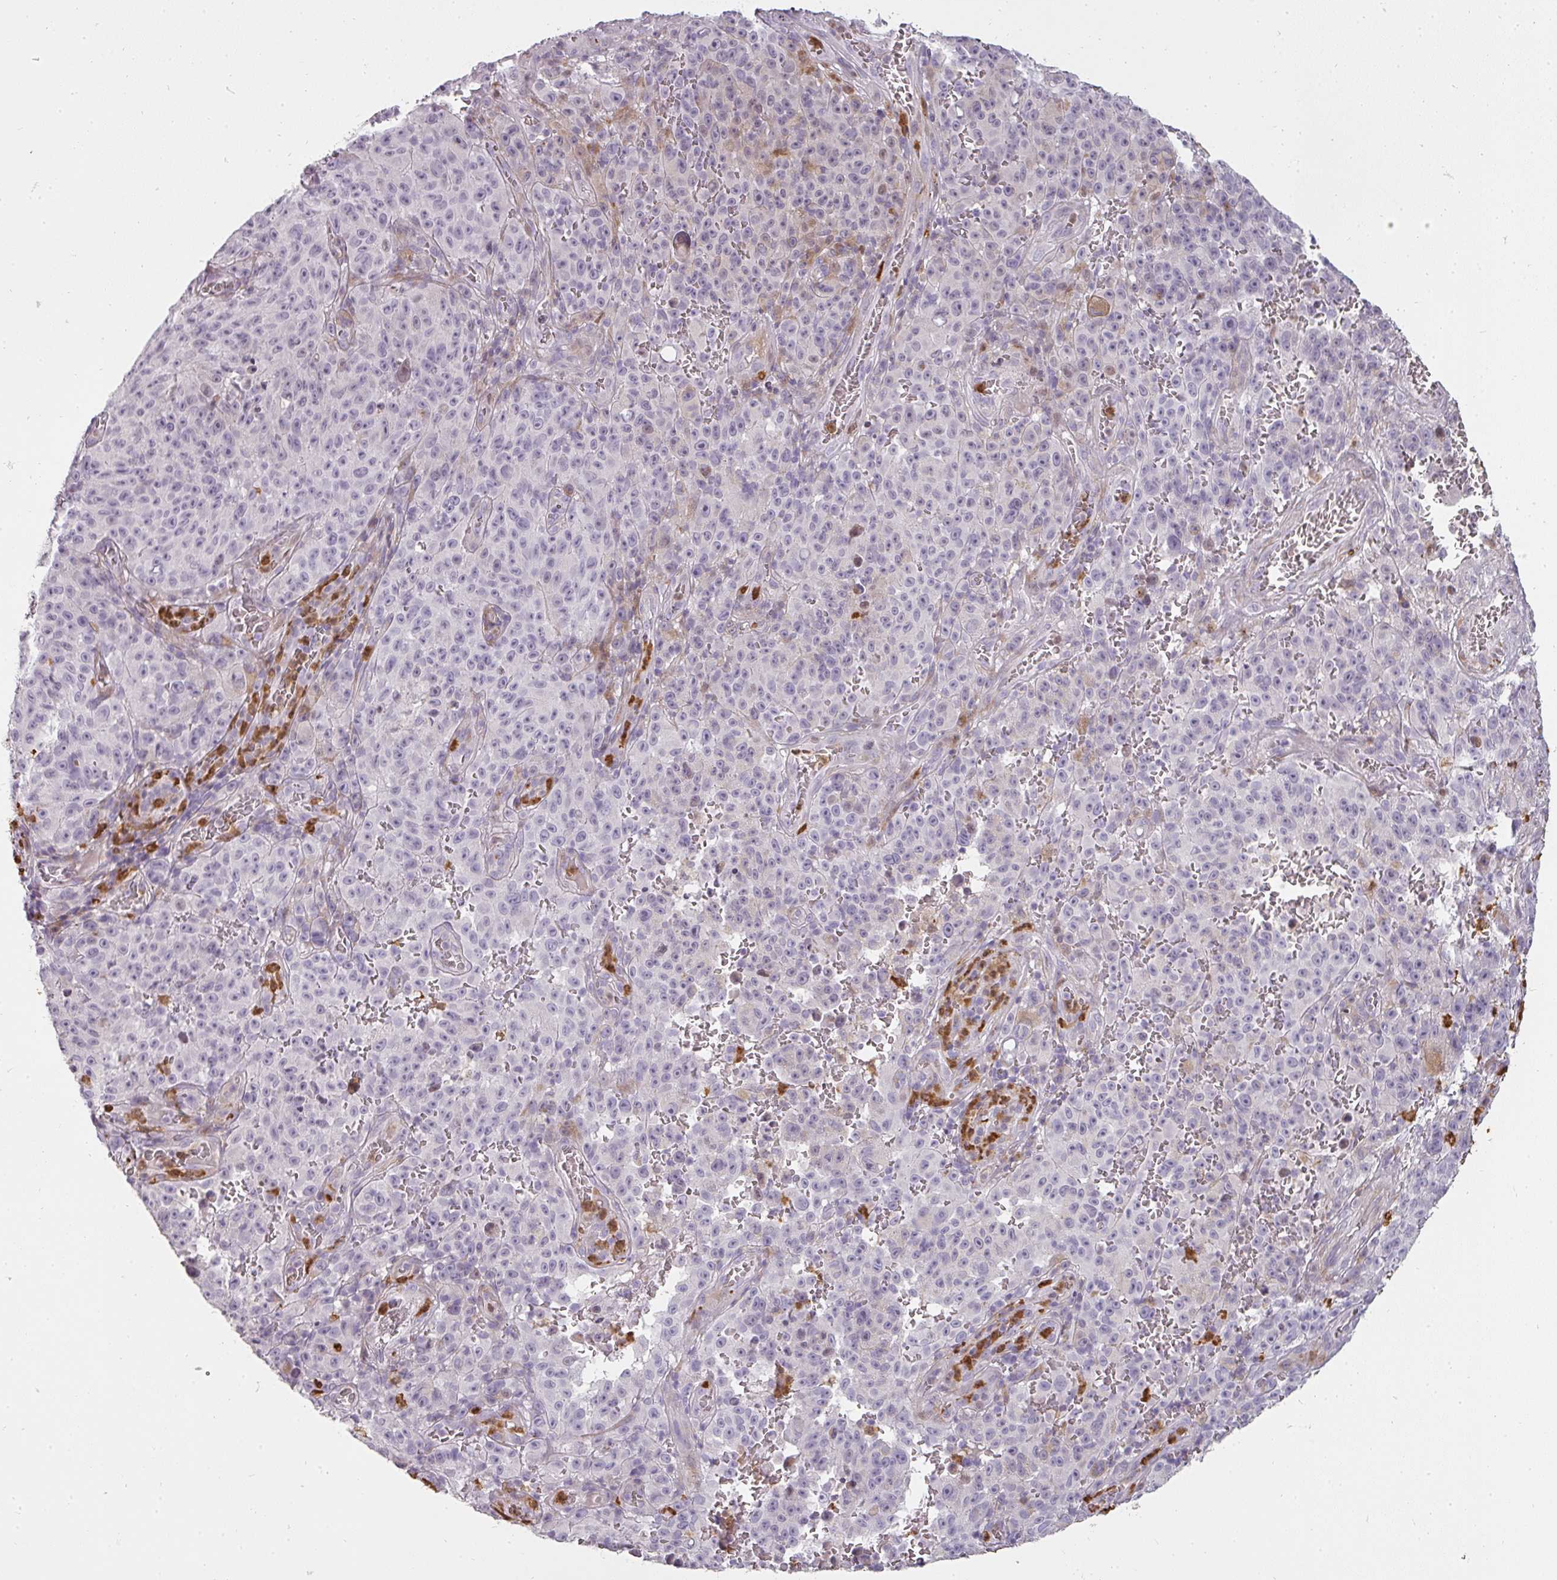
{"staining": {"intensity": "negative", "quantity": "none", "location": "none"}, "tissue": "melanoma", "cell_type": "Tumor cells", "image_type": "cancer", "snomed": [{"axis": "morphology", "description": "Malignant melanoma, NOS"}, {"axis": "topography", "description": "Skin"}], "caption": "Human melanoma stained for a protein using IHC exhibits no expression in tumor cells.", "gene": "BIK", "patient": {"sex": "female", "age": 82}}